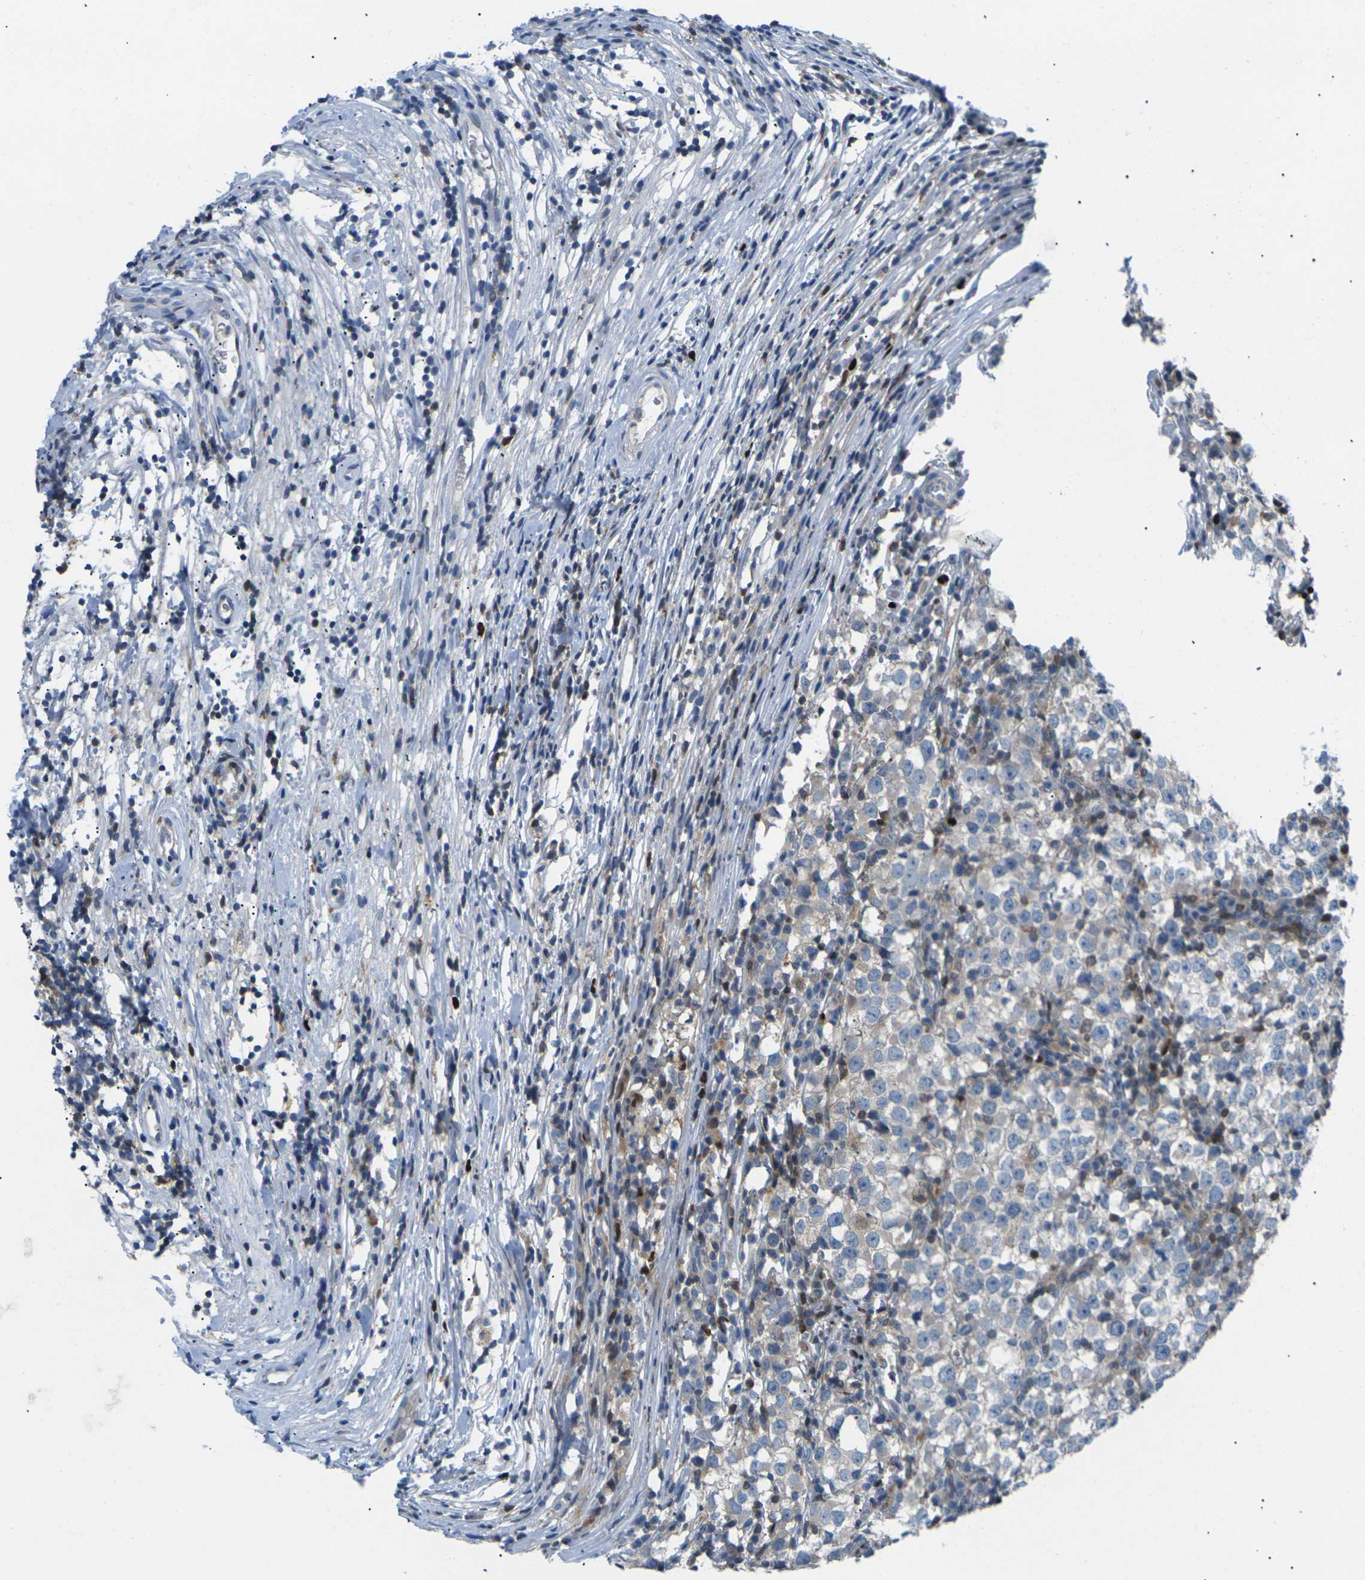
{"staining": {"intensity": "weak", "quantity": "25%-75%", "location": "cytoplasmic/membranous"}, "tissue": "testis cancer", "cell_type": "Tumor cells", "image_type": "cancer", "snomed": [{"axis": "morphology", "description": "Seminoma, NOS"}, {"axis": "topography", "description": "Testis"}], "caption": "Immunohistochemical staining of human testis cancer displays low levels of weak cytoplasmic/membranous protein positivity in approximately 25%-75% of tumor cells.", "gene": "RPS6KA3", "patient": {"sex": "male", "age": 65}}